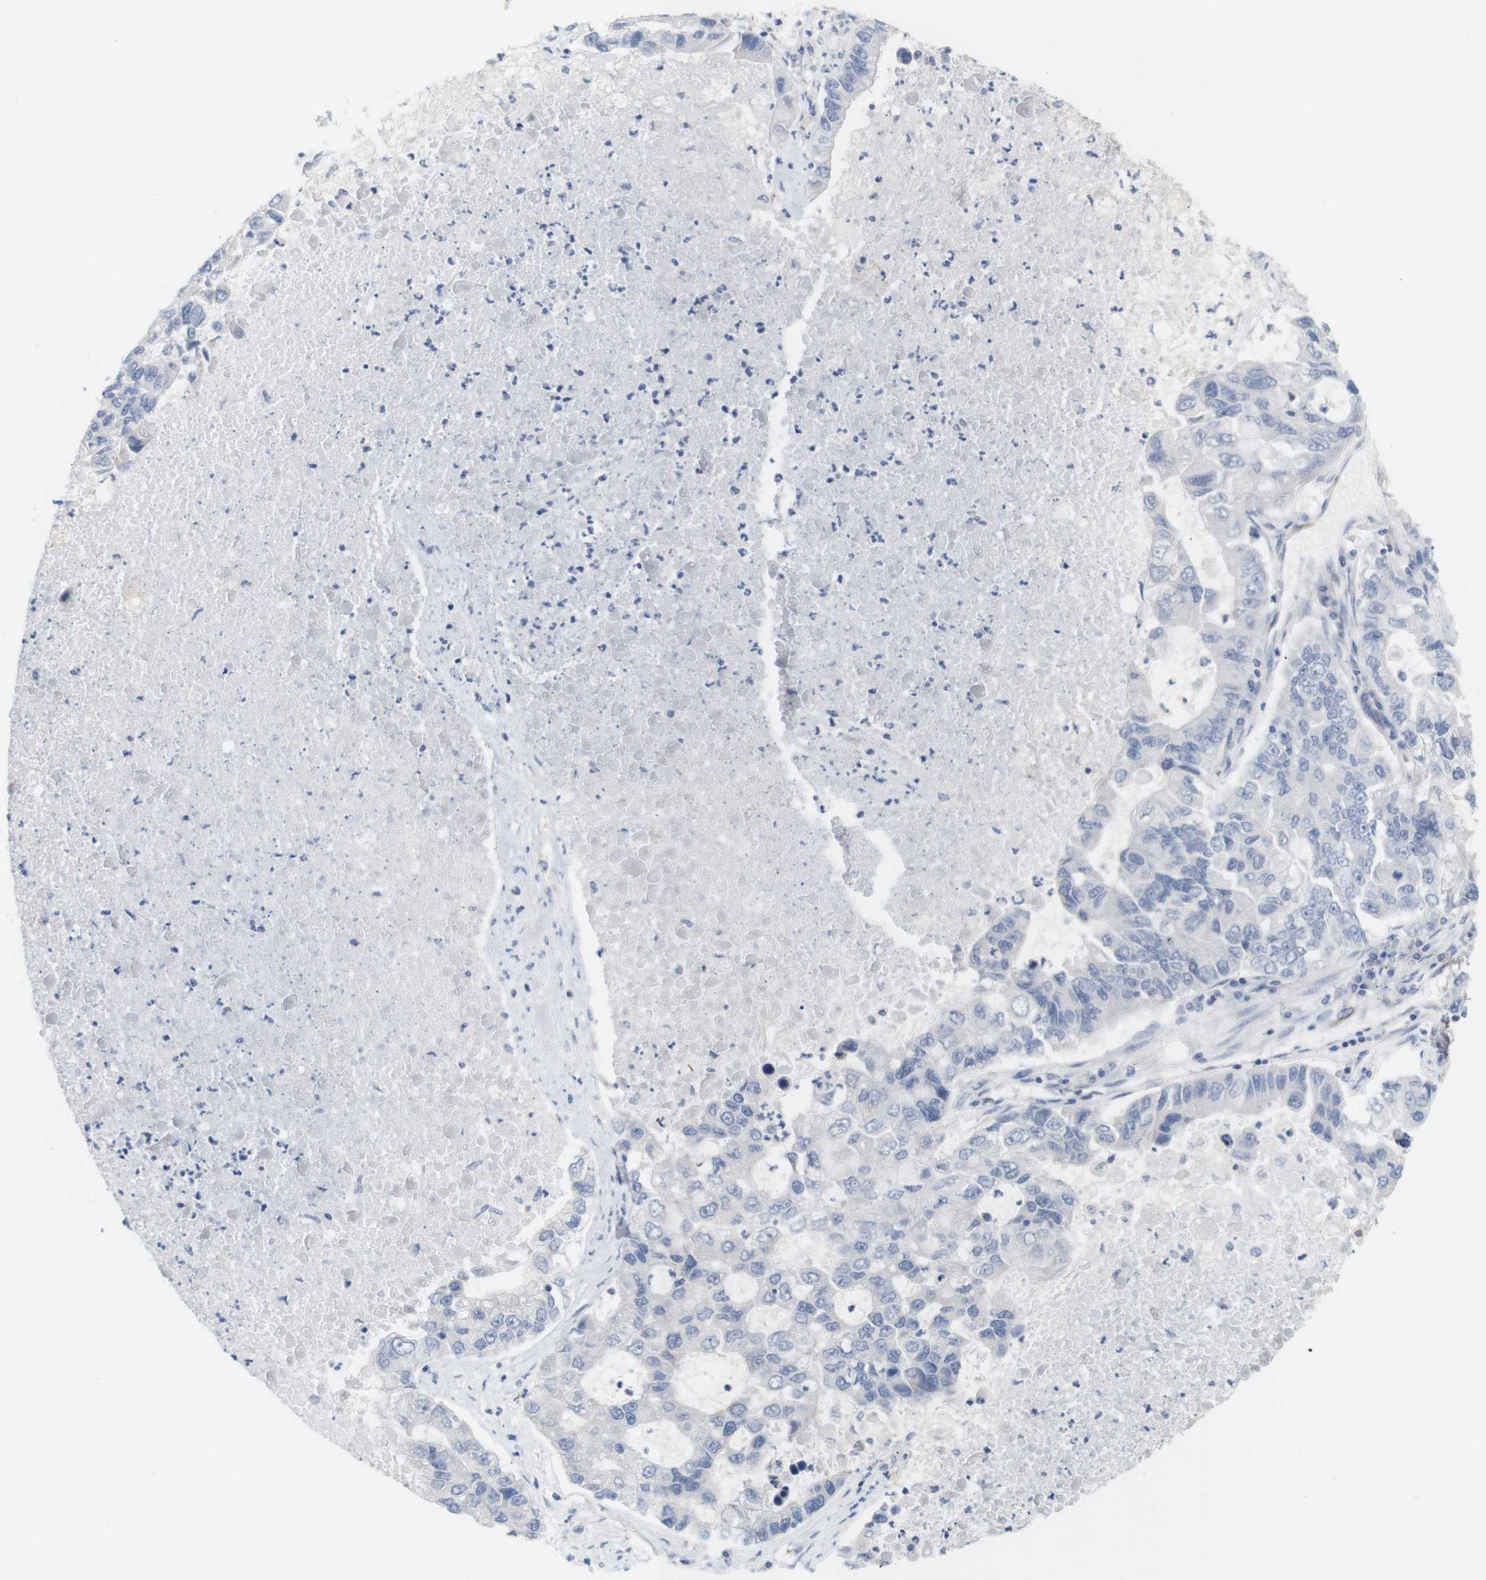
{"staining": {"intensity": "negative", "quantity": "none", "location": "none"}, "tissue": "lung cancer", "cell_type": "Tumor cells", "image_type": "cancer", "snomed": [{"axis": "morphology", "description": "Adenocarcinoma, NOS"}, {"axis": "topography", "description": "Lung"}], "caption": "This is a photomicrograph of immunohistochemistry staining of lung cancer, which shows no staining in tumor cells. The staining is performed using DAB brown chromogen with nuclei counter-stained in using hematoxylin.", "gene": "ITPR1", "patient": {"sex": "female", "age": 51}}